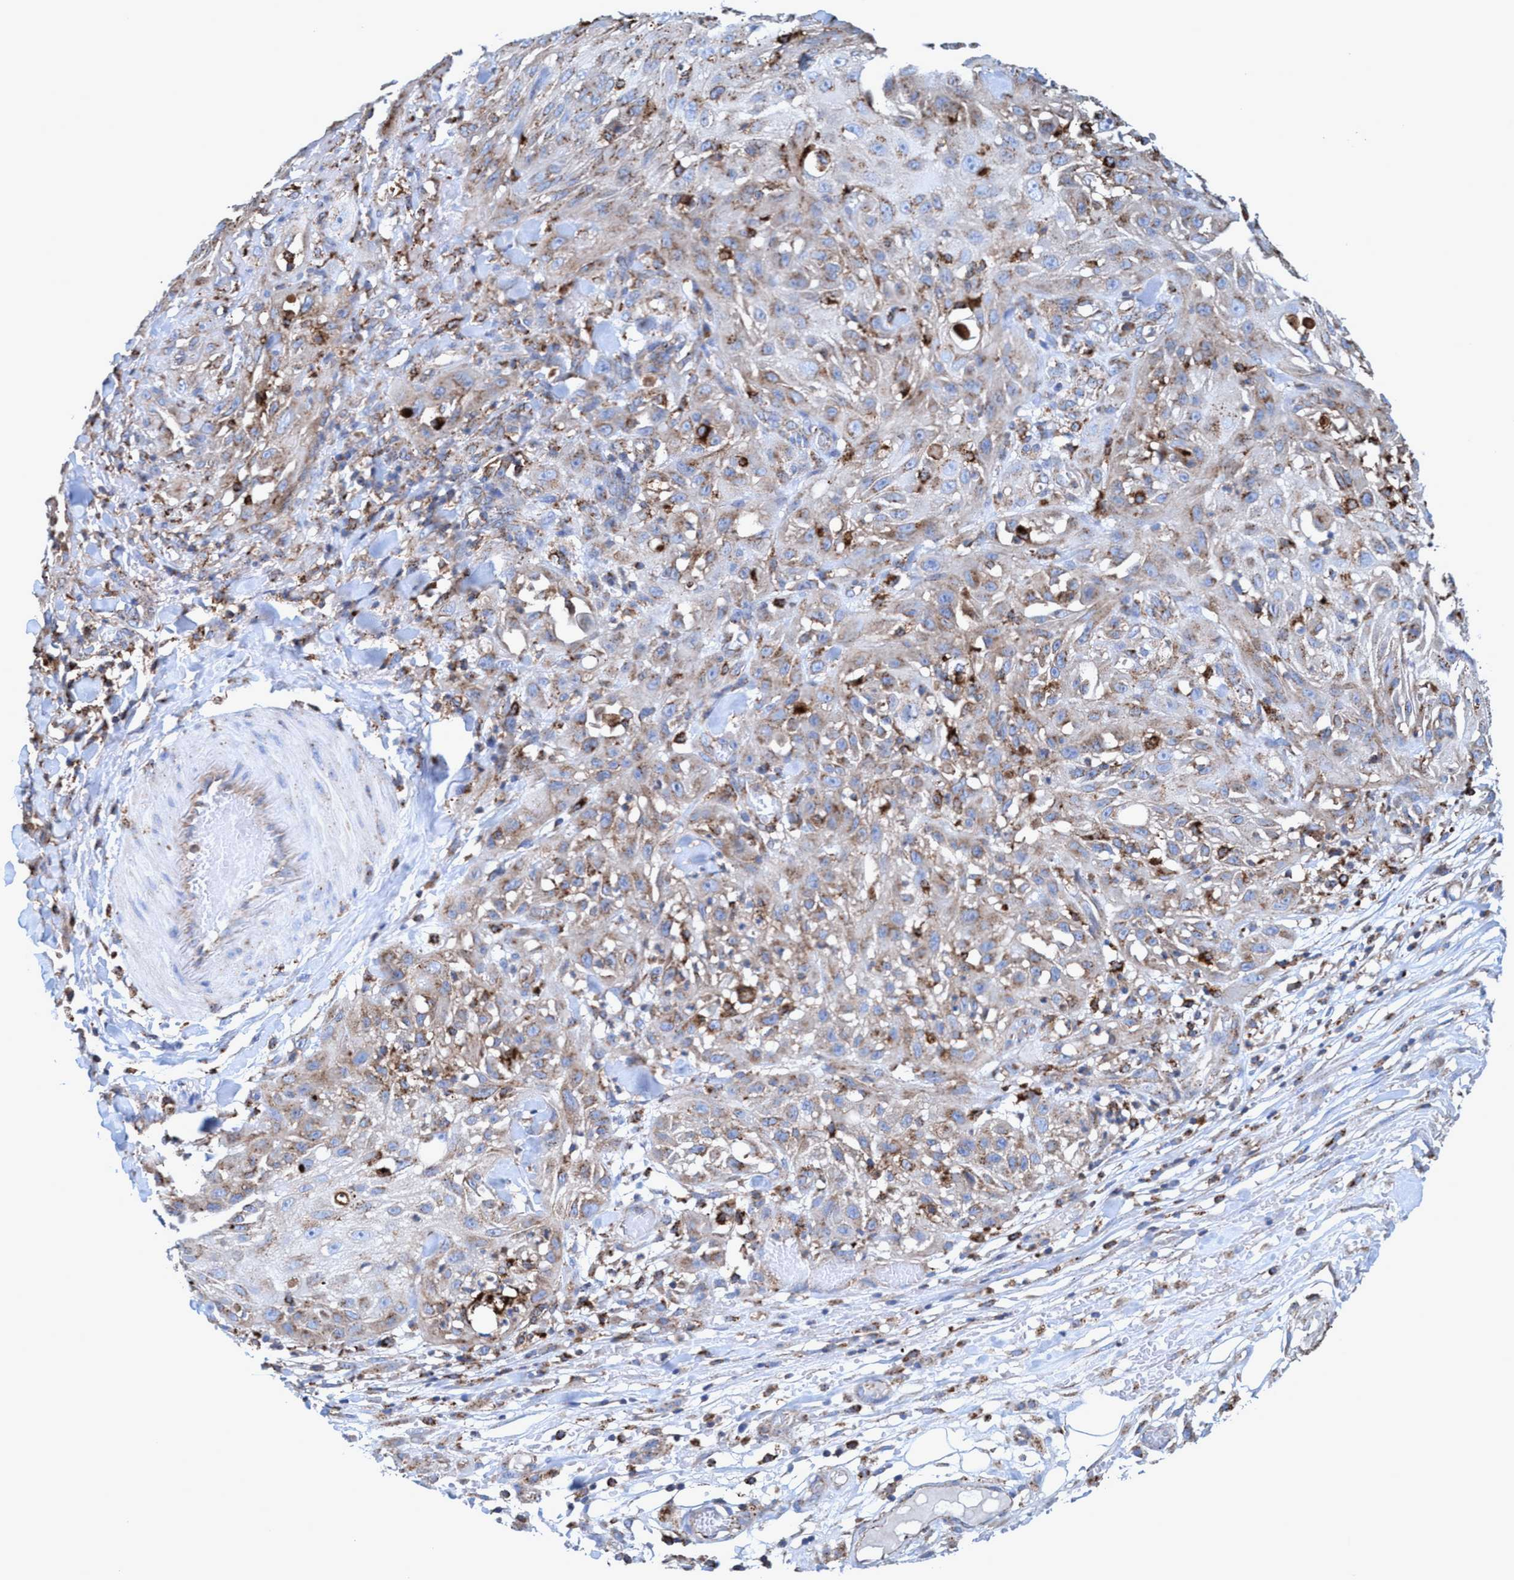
{"staining": {"intensity": "moderate", "quantity": "25%-75%", "location": "cytoplasmic/membranous"}, "tissue": "skin cancer", "cell_type": "Tumor cells", "image_type": "cancer", "snomed": [{"axis": "morphology", "description": "Squamous cell carcinoma, NOS"}, {"axis": "topography", "description": "Skin"}], "caption": "The image reveals immunohistochemical staining of skin cancer (squamous cell carcinoma). There is moderate cytoplasmic/membranous staining is seen in approximately 25%-75% of tumor cells.", "gene": "TRIM65", "patient": {"sex": "male", "age": 75}}